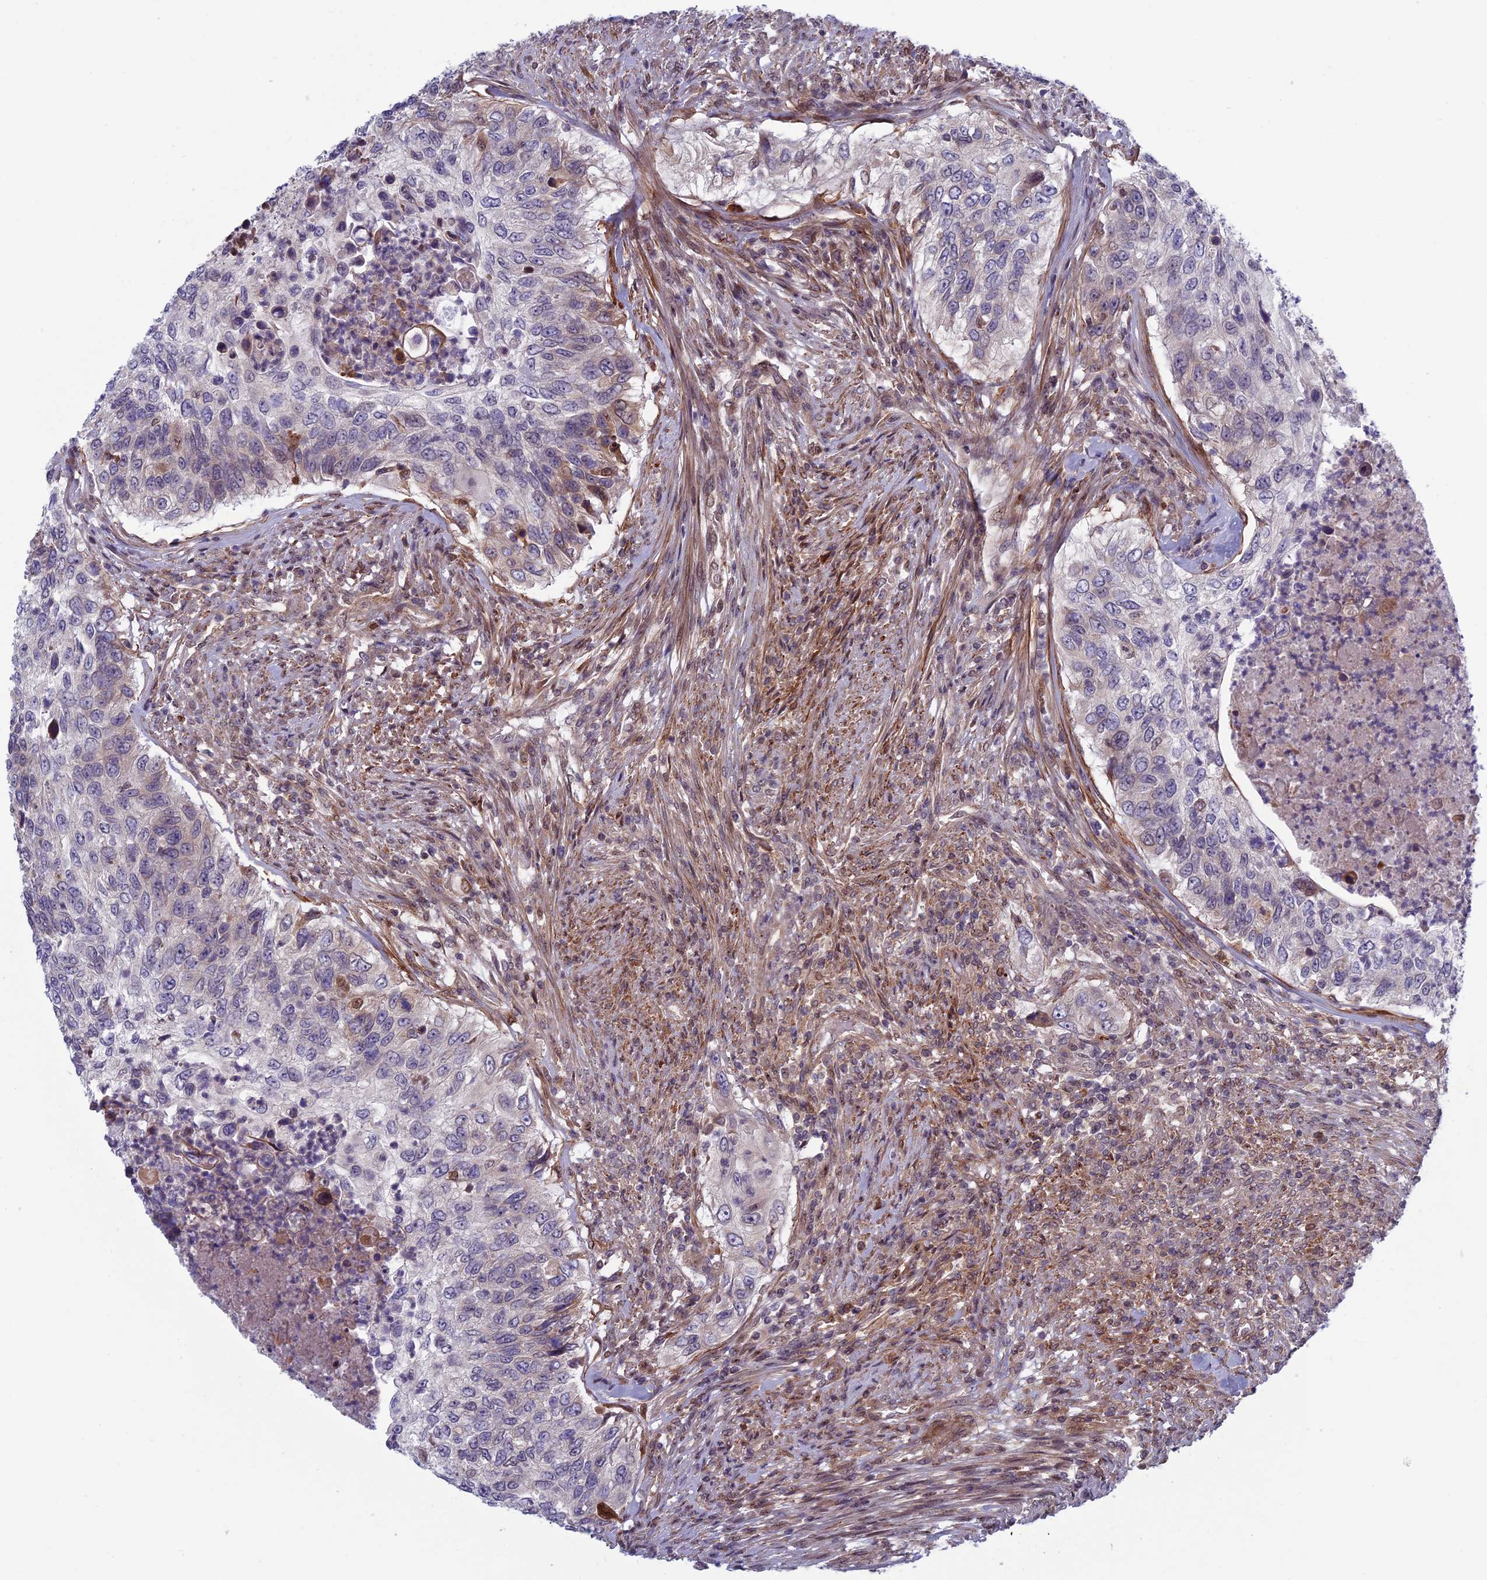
{"staining": {"intensity": "negative", "quantity": "none", "location": "none"}, "tissue": "urothelial cancer", "cell_type": "Tumor cells", "image_type": "cancer", "snomed": [{"axis": "morphology", "description": "Urothelial carcinoma, High grade"}, {"axis": "topography", "description": "Urinary bladder"}], "caption": "A histopathology image of human urothelial cancer is negative for staining in tumor cells.", "gene": "FADS1", "patient": {"sex": "female", "age": 60}}